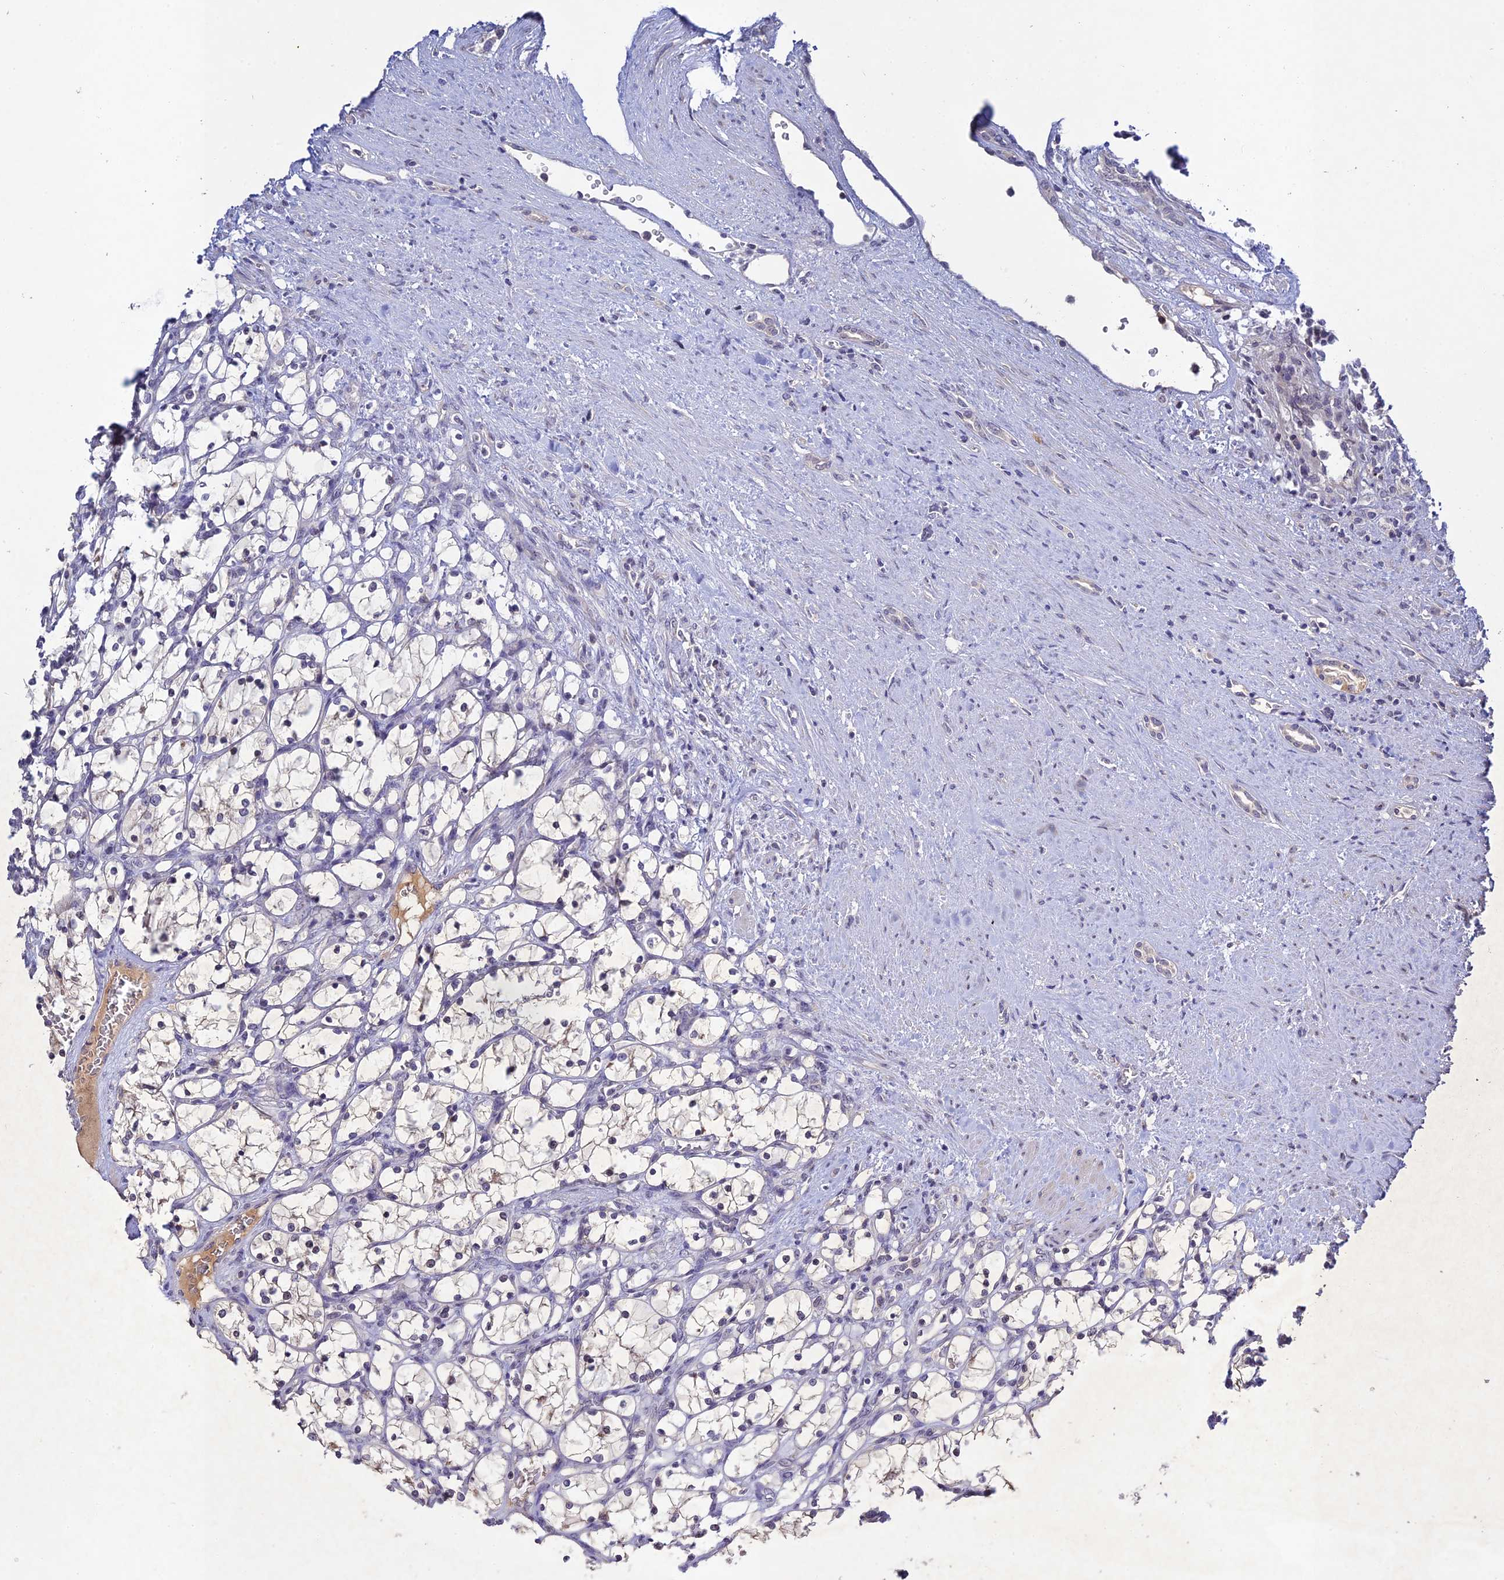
{"staining": {"intensity": "negative", "quantity": "none", "location": "none"}, "tissue": "renal cancer", "cell_type": "Tumor cells", "image_type": "cancer", "snomed": [{"axis": "morphology", "description": "Adenocarcinoma, NOS"}, {"axis": "topography", "description": "Kidney"}], "caption": "Adenocarcinoma (renal) stained for a protein using immunohistochemistry displays no staining tumor cells.", "gene": "CHST5", "patient": {"sex": "female", "age": 69}}